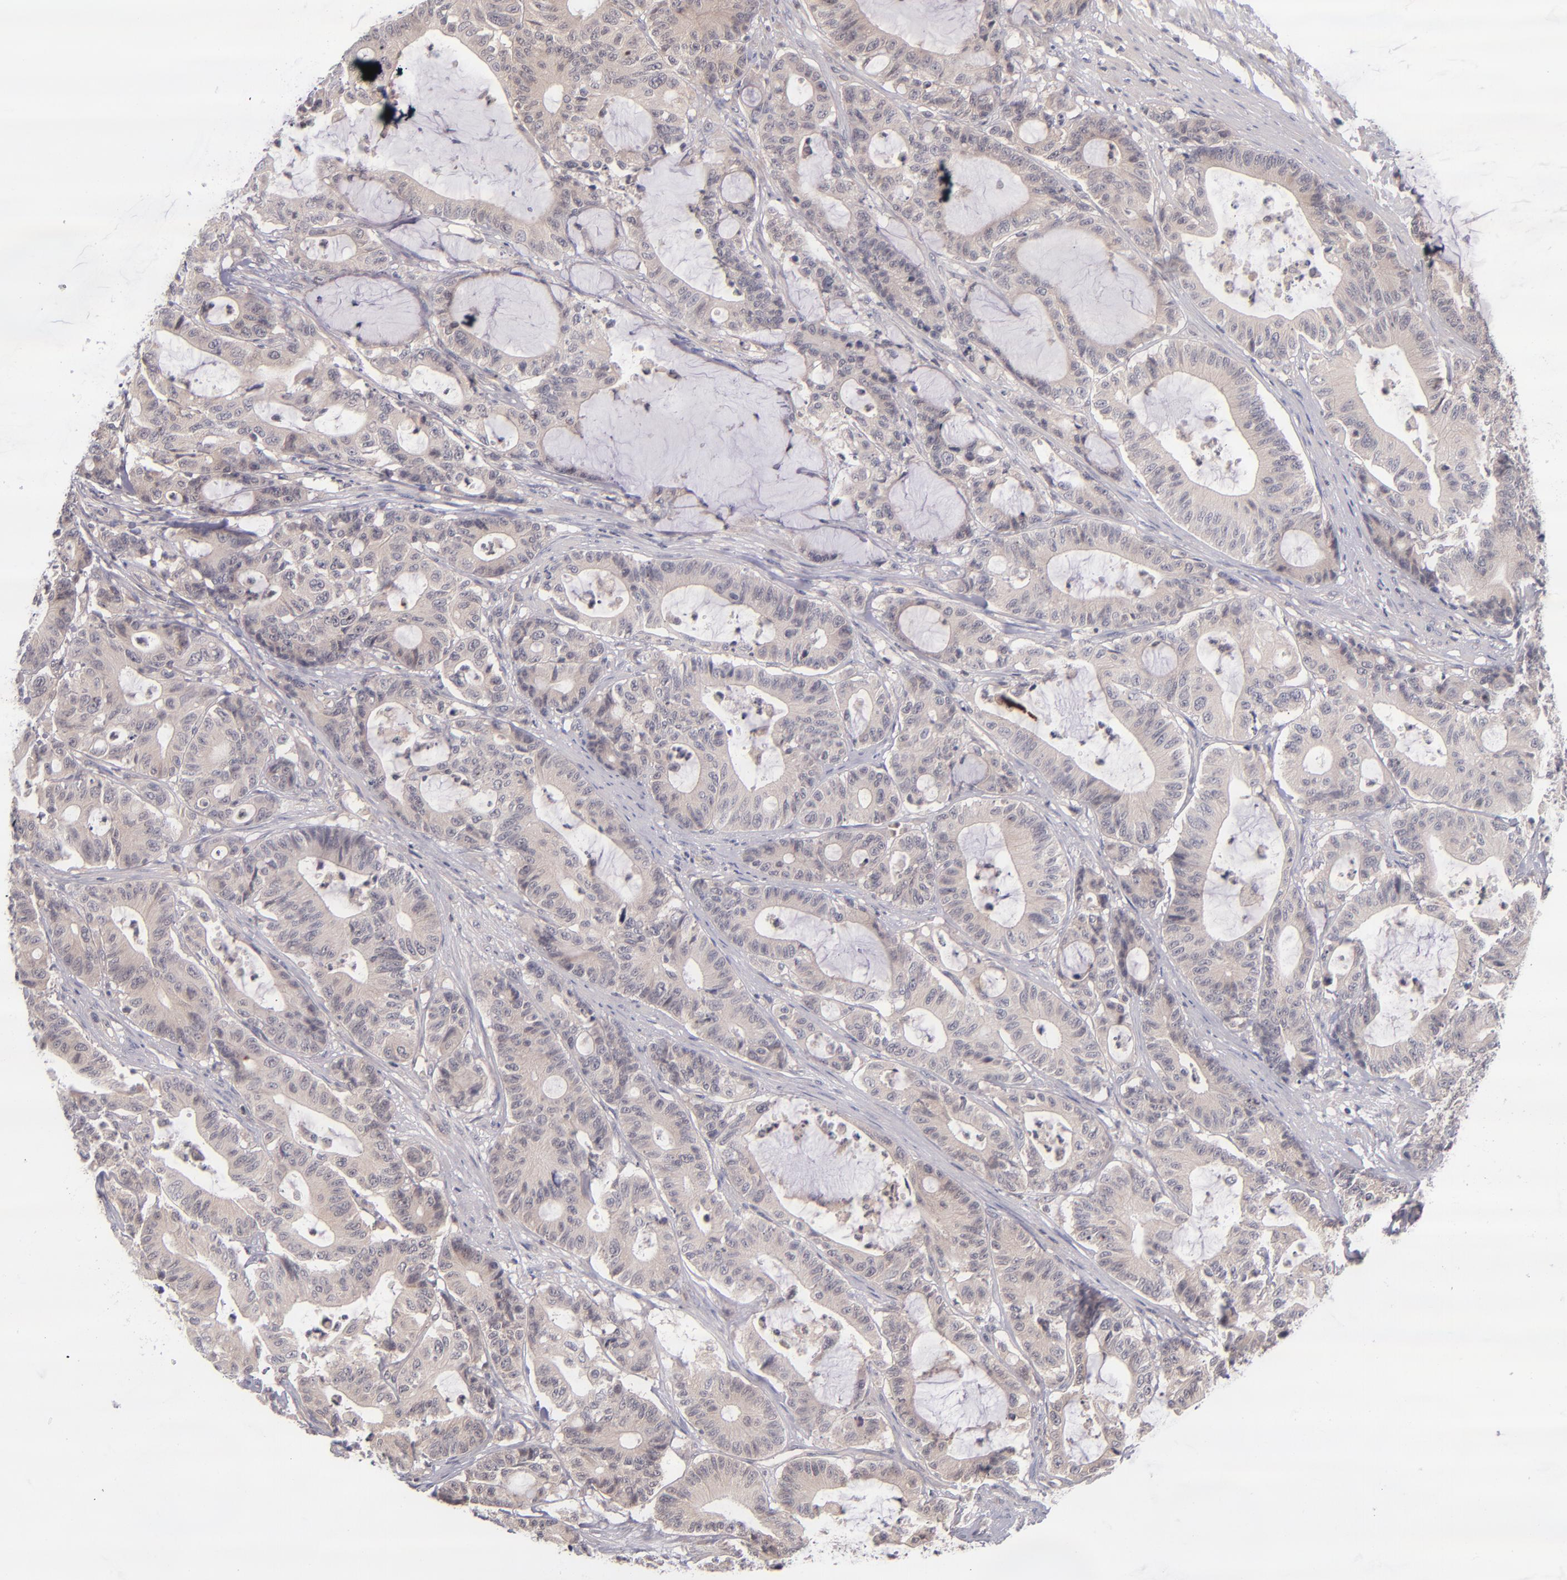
{"staining": {"intensity": "weak", "quantity": ">75%", "location": "cytoplasmic/membranous"}, "tissue": "colorectal cancer", "cell_type": "Tumor cells", "image_type": "cancer", "snomed": [{"axis": "morphology", "description": "Adenocarcinoma, NOS"}, {"axis": "topography", "description": "Colon"}], "caption": "Protein positivity by immunohistochemistry reveals weak cytoplasmic/membranous positivity in approximately >75% of tumor cells in colorectal cancer (adenocarcinoma).", "gene": "TSC2", "patient": {"sex": "female", "age": 84}}